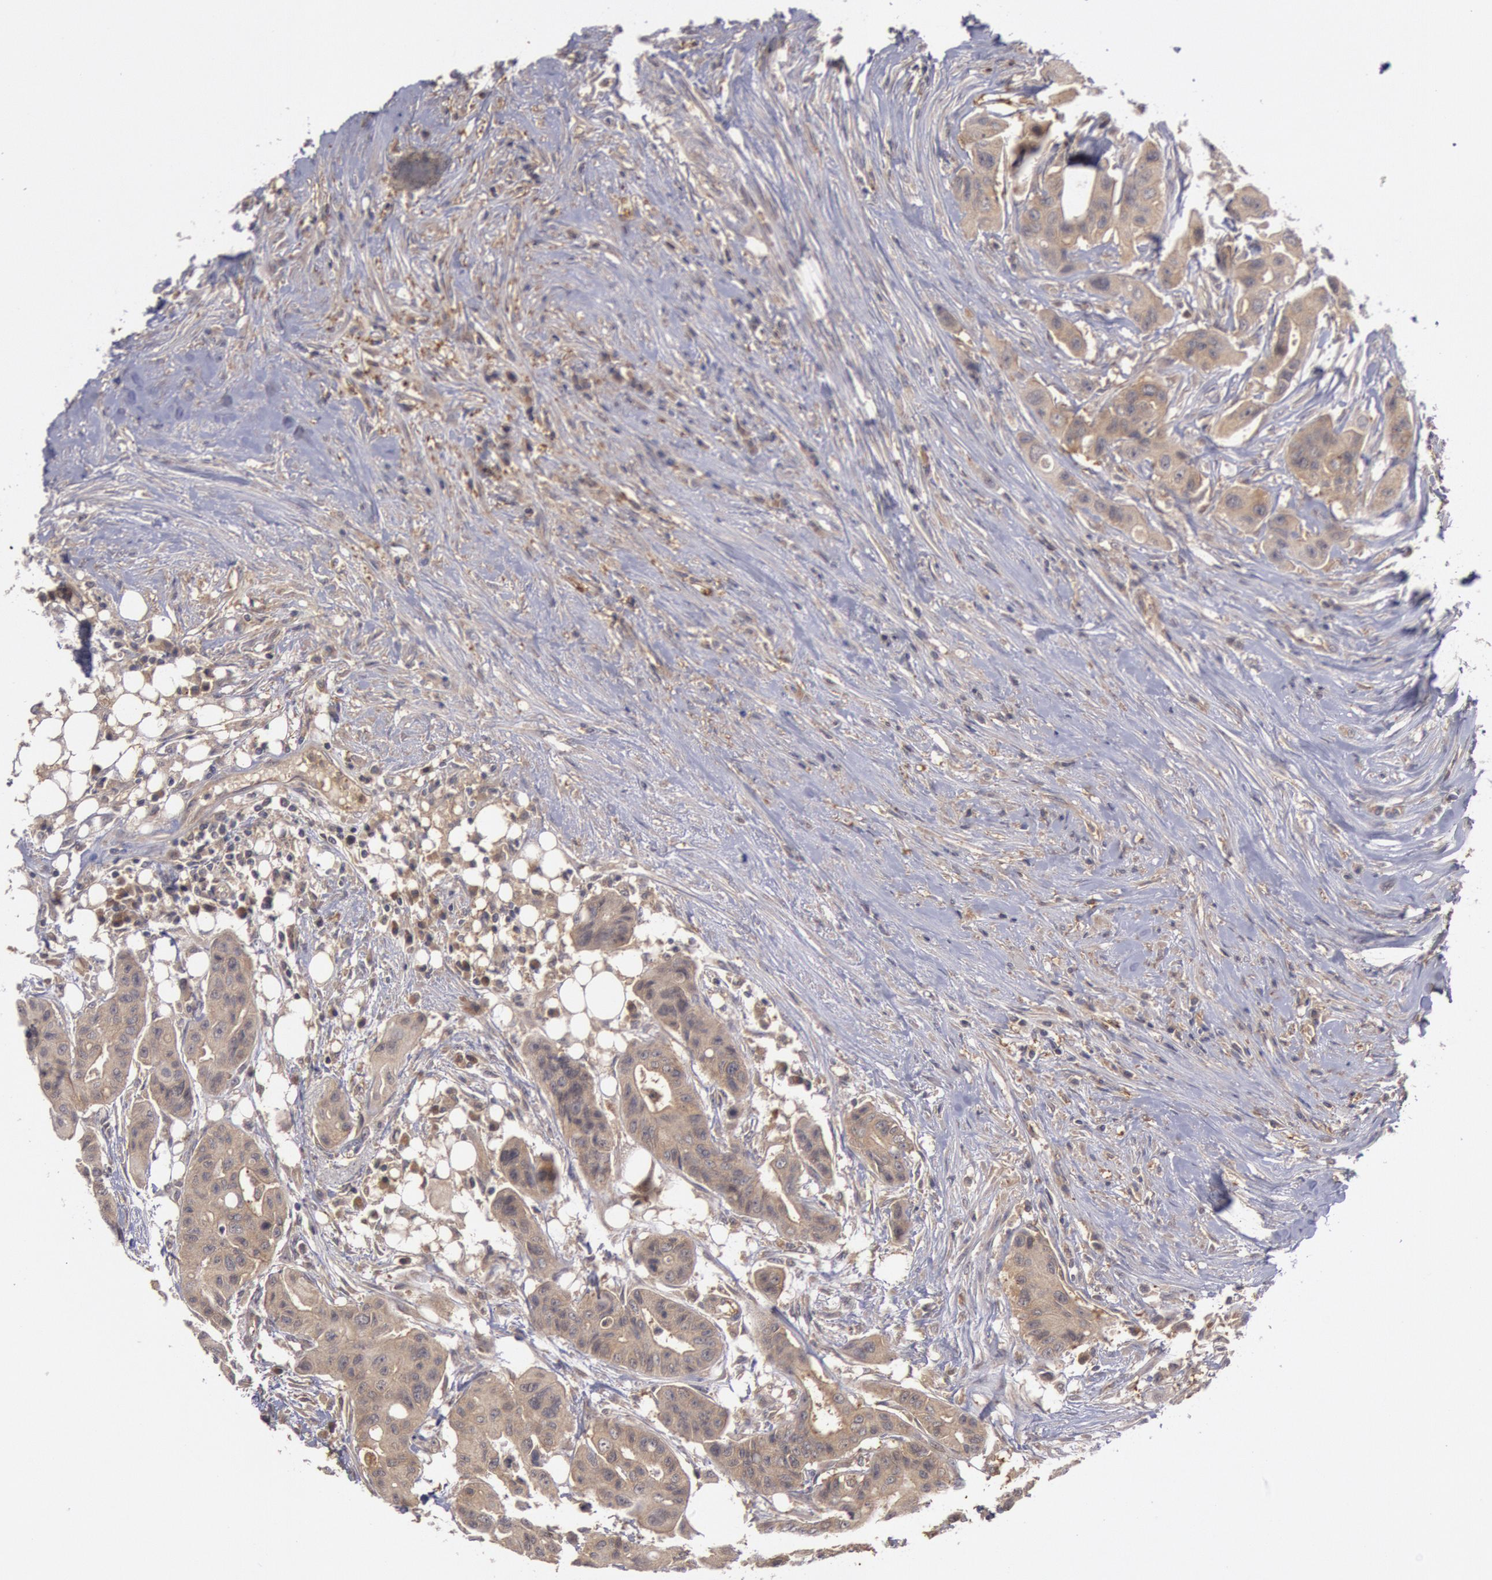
{"staining": {"intensity": "weak", "quantity": ">75%", "location": "cytoplasmic/membranous"}, "tissue": "colorectal cancer", "cell_type": "Tumor cells", "image_type": "cancer", "snomed": [{"axis": "morphology", "description": "Adenocarcinoma, NOS"}, {"axis": "topography", "description": "Colon"}], "caption": "Immunohistochemical staining of human colorectal cancer displays weak cytoplasmic/membranous protein expression in approximately >75% of tumor cells.", "gene": "BRAF", "patient": {"sex": "female", "age": 70}}